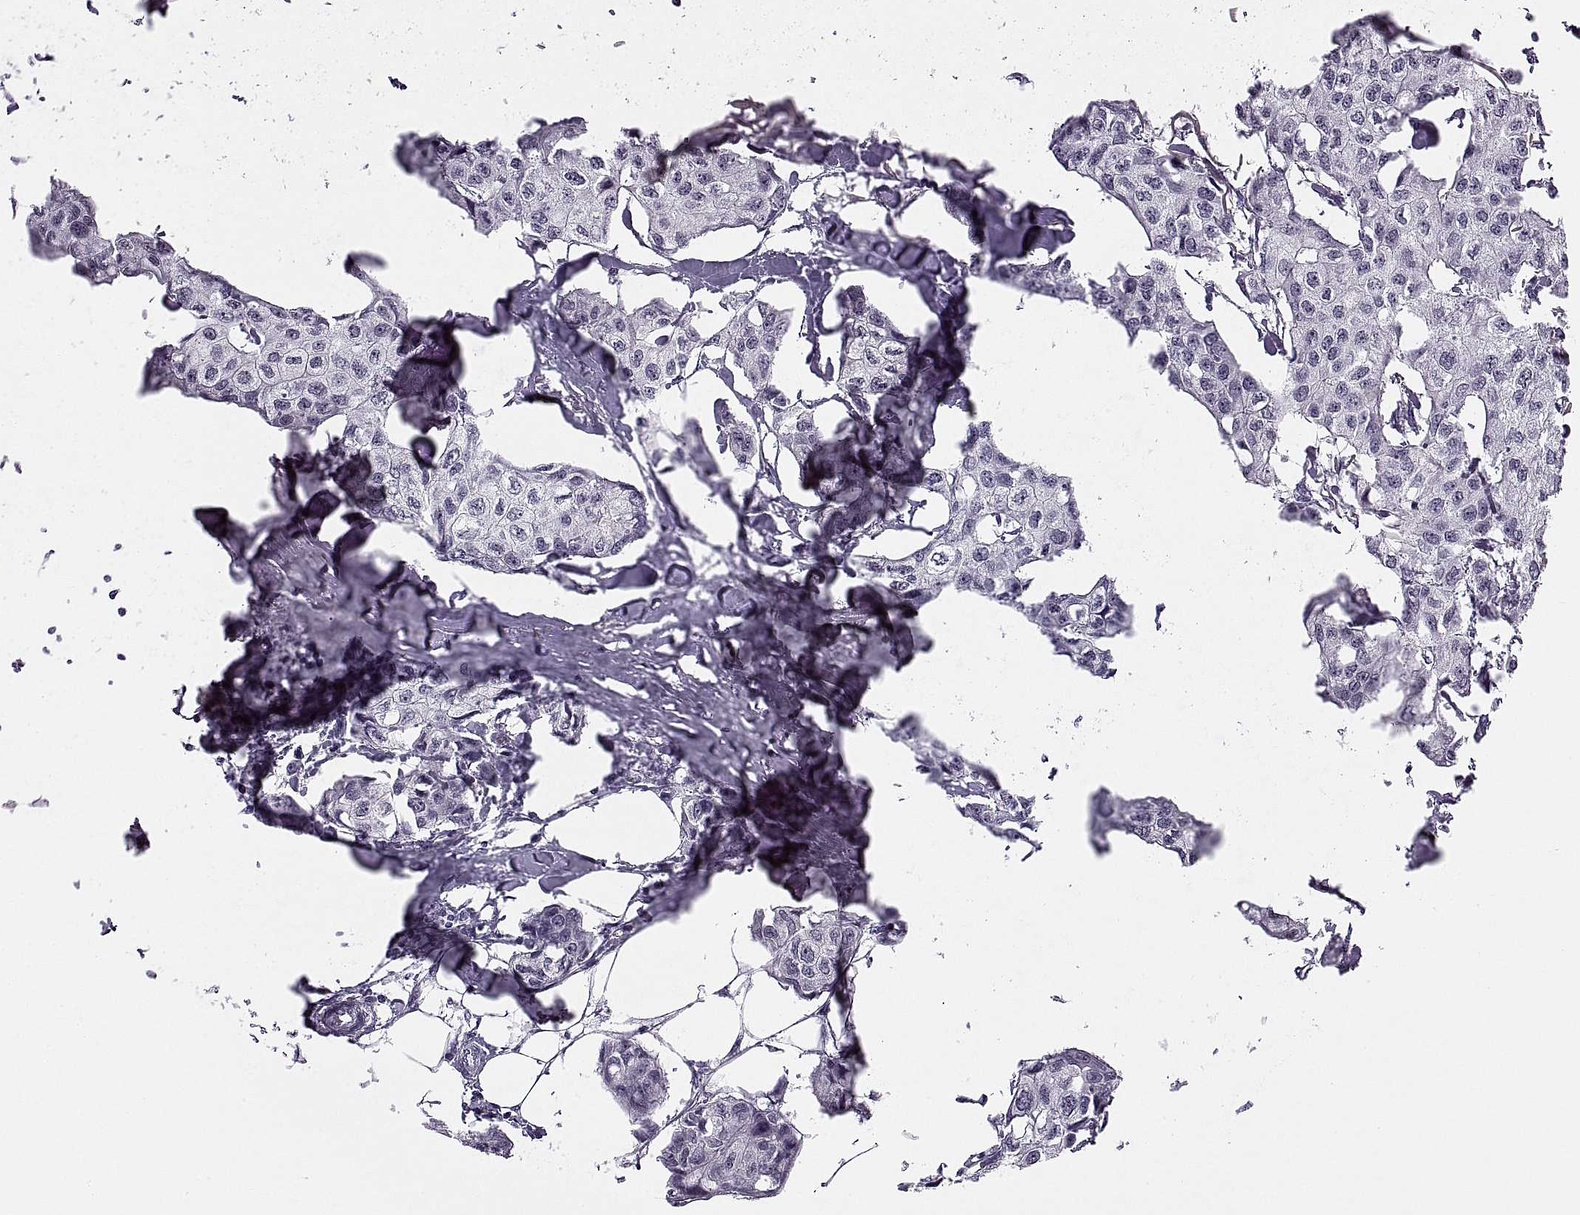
{"staining": {"intensity": "negative", "quantity": "none", "location": "none"}, "tissue": "breast cancer", "cell_type": "Tumor cells", "image_type": "cancer", "snomed": [{"axis": "morphology", "description": "Duct carcinoma"}, {"axis": "topography", "description": "Breast"}], "caption": "This is an immunohistochemistry photomicrograph of human intraductal carcinoma (breast). There is no positivity in tumor cells.", "gene": "TBC1D3G", "patient": {"sex": "female", "age": 80}}